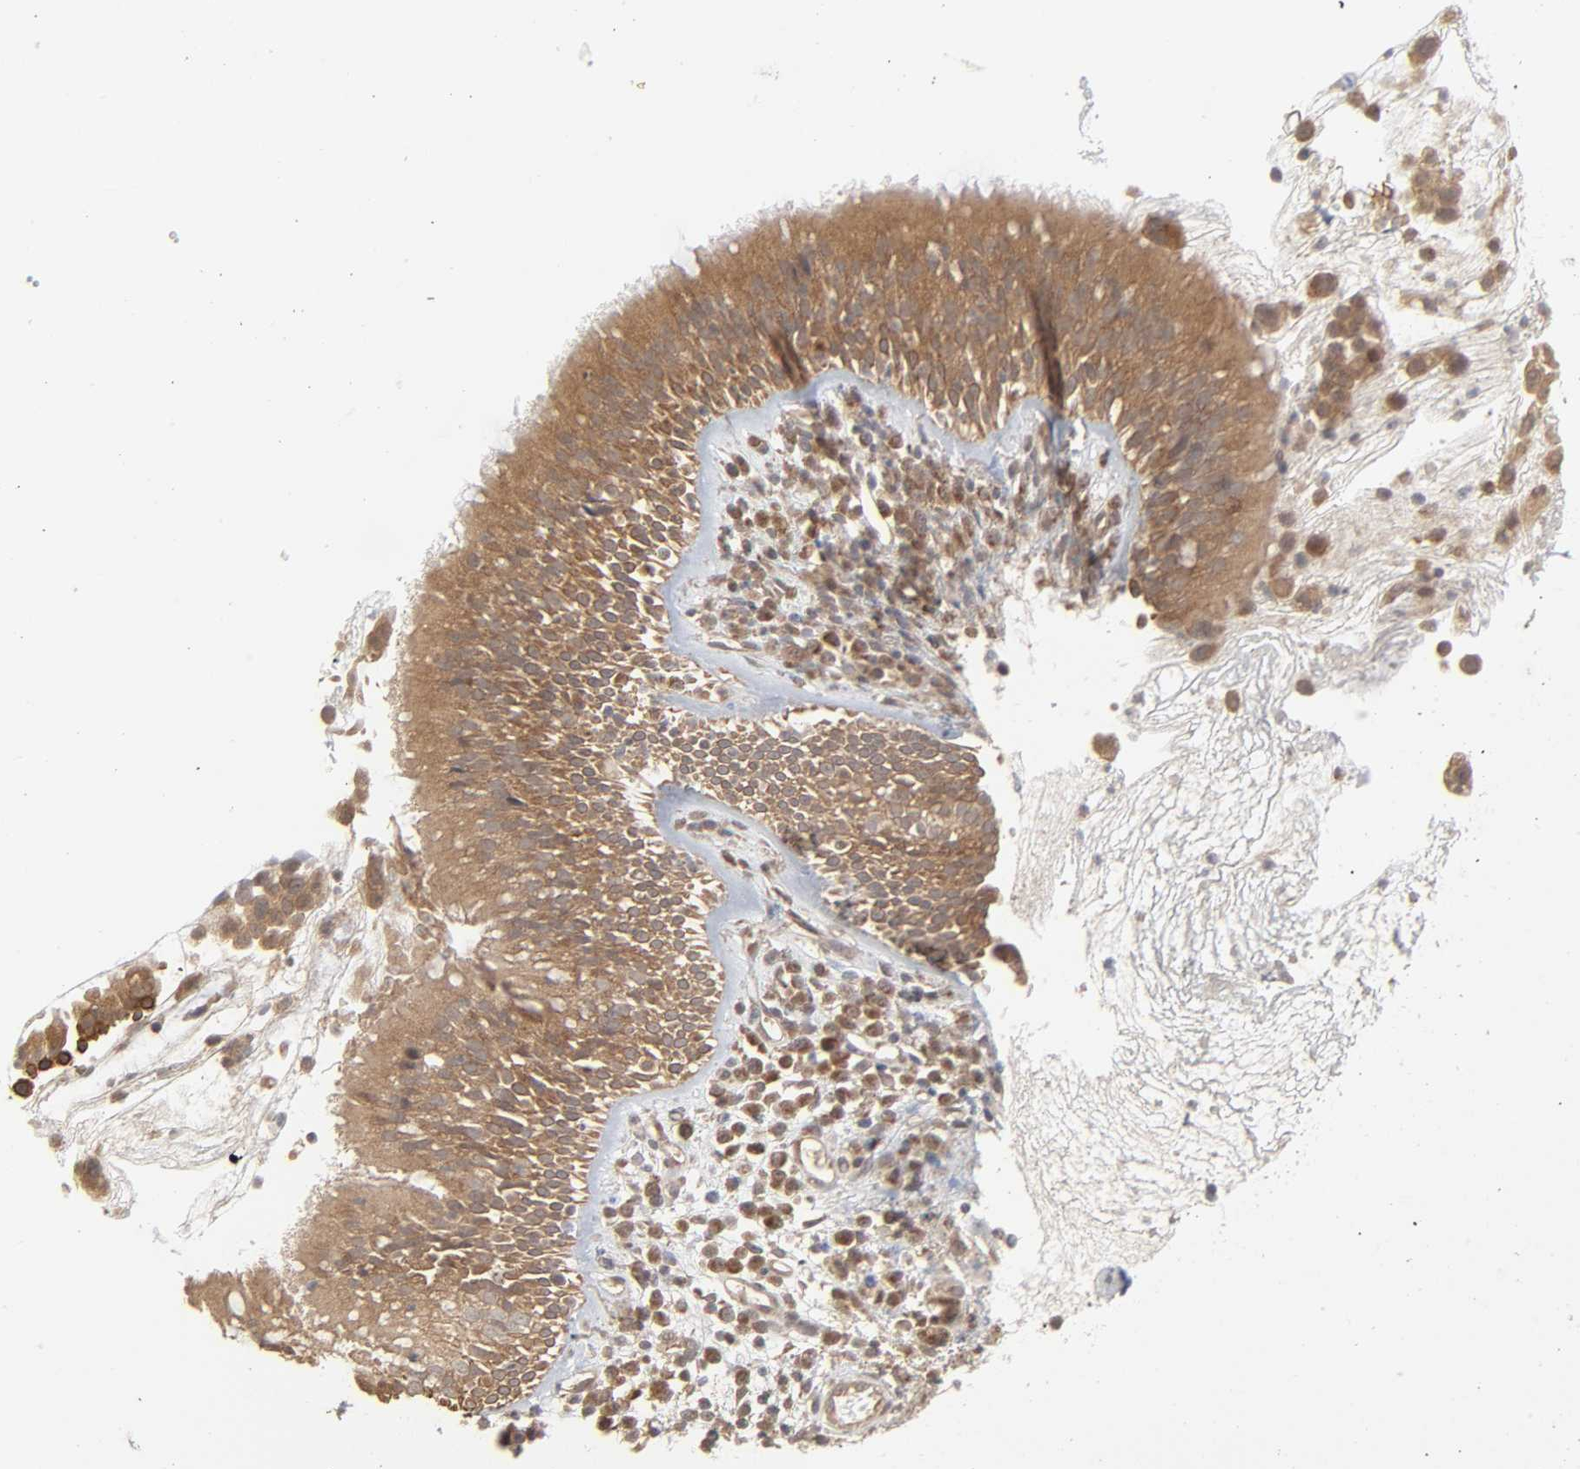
{"staining": {"intensity": "moderate", "quantity": ">75%", "location": "cytoplasmic/membranous"}, "tissue": "nasopharynx", "cell_type": "Respiratory epithelial cells", "image_type": "normal", "snomed": [{"axis": "morphology", "description": "Normal tissue, NOS"}, {"axis": "morphology", "description": "Inflammation, NOS"}, {"axis": "morphology", "description": "Malignant melanoma, Metastatic site"}, {"axis": "topography", "description": "Nasopharynx"}], "caption": "This image exhibits IHC staining of unremarkable nasopharynx, with medium moderate cytoplasmic/membranous staining in about >75% of respiratory epithelial cells.", "gene": "SCFD1", "patient": {"sex": "female", "age": 55}}